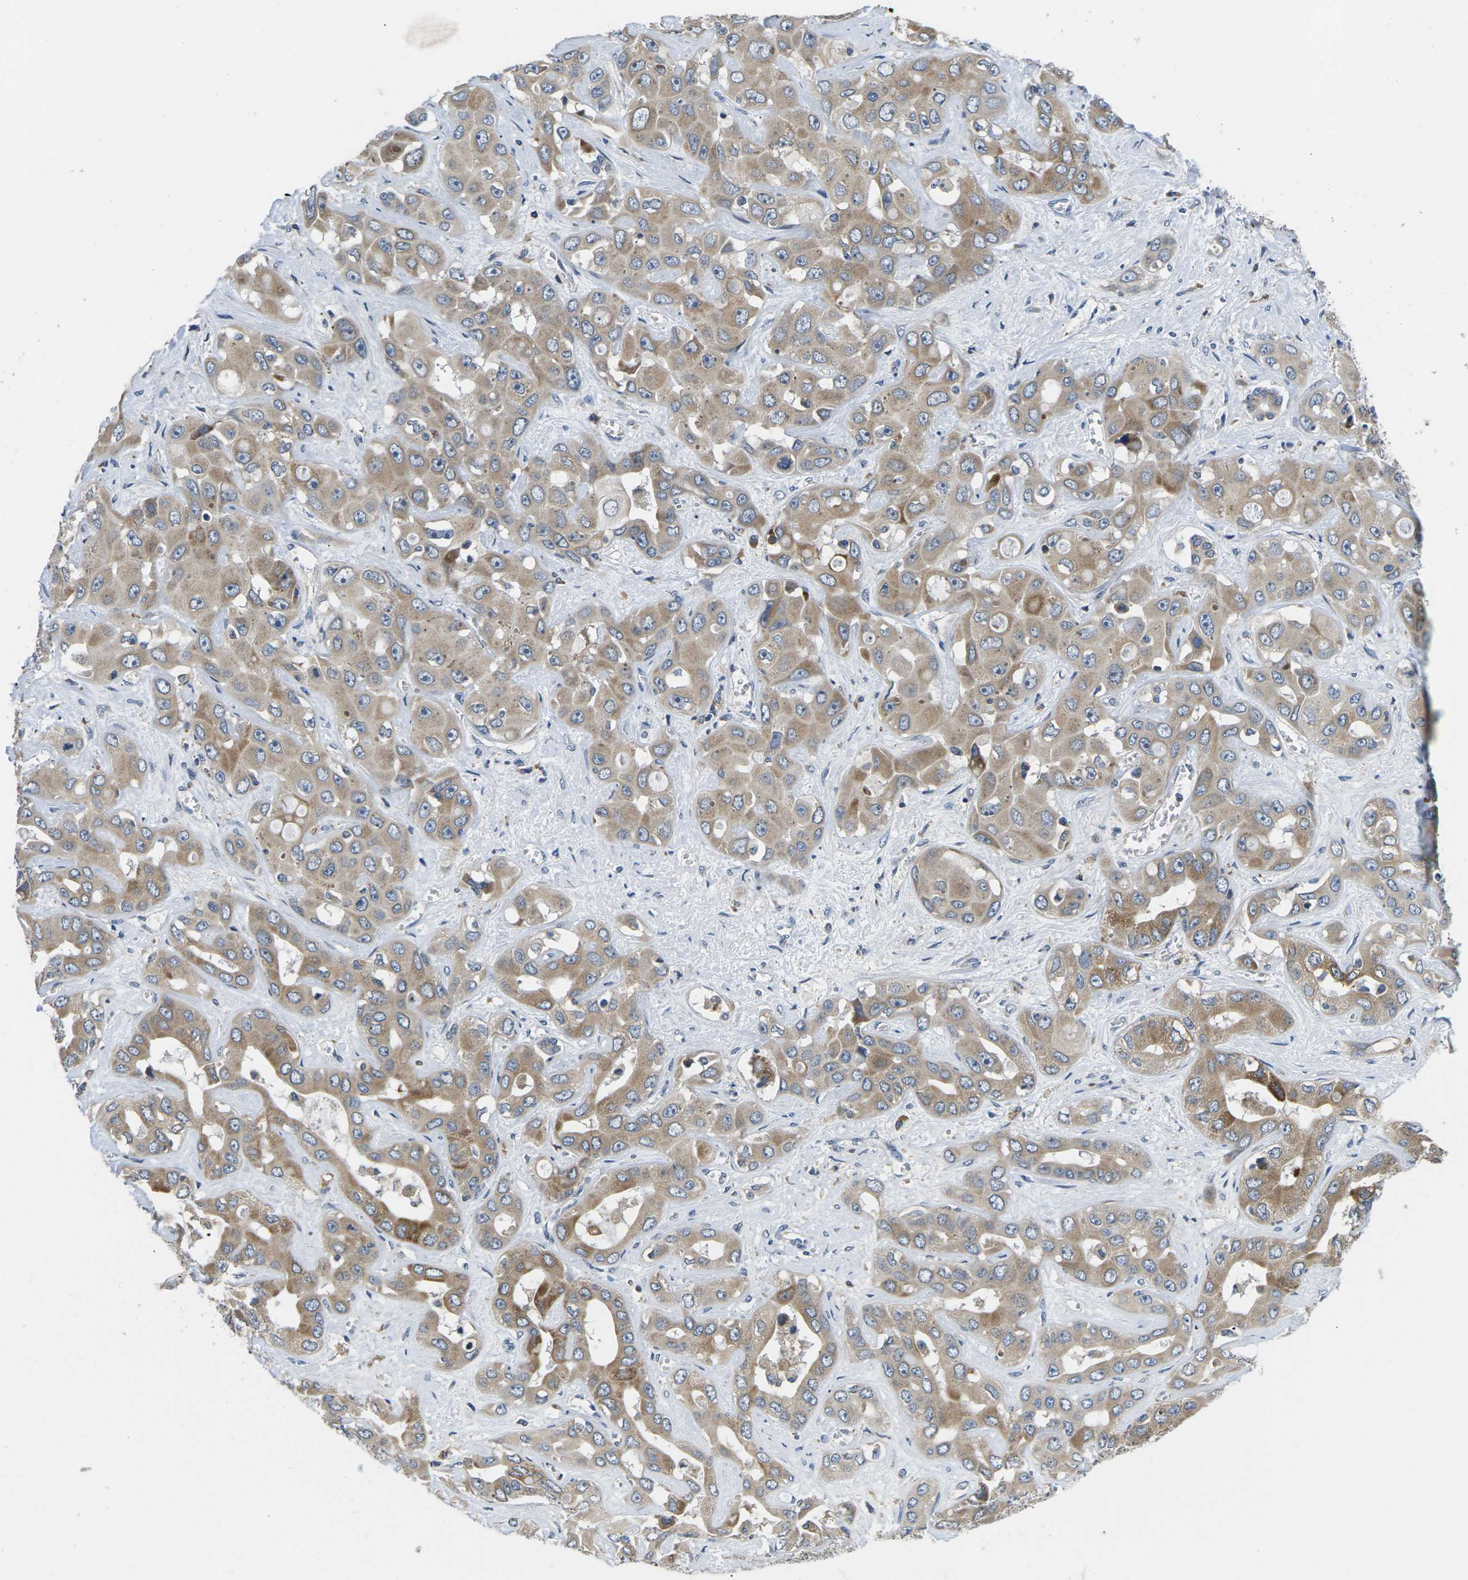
{"staining": {"intensity": "moderate", "quantity": ">75%", "location": "cytoplasmic/membranous"}, "tissue": "liver cancer", "cell_type": "Tumor cells", "image_type": "cancer", "snomed": [{"axis": "morphology", "description": "Cholangiocarcinoma"}, {"axis": "topography", "description": "Liver"}], "caption": "There is medium levels of moderate cytoplasmic/membranous positivity in tumor cells of cholangiocarcinoma (liver), as demonstrated by immunohistochemical staining (brown color).", "gene": "ERGIC3", "patient": {"sex": "female", "age": 52}}